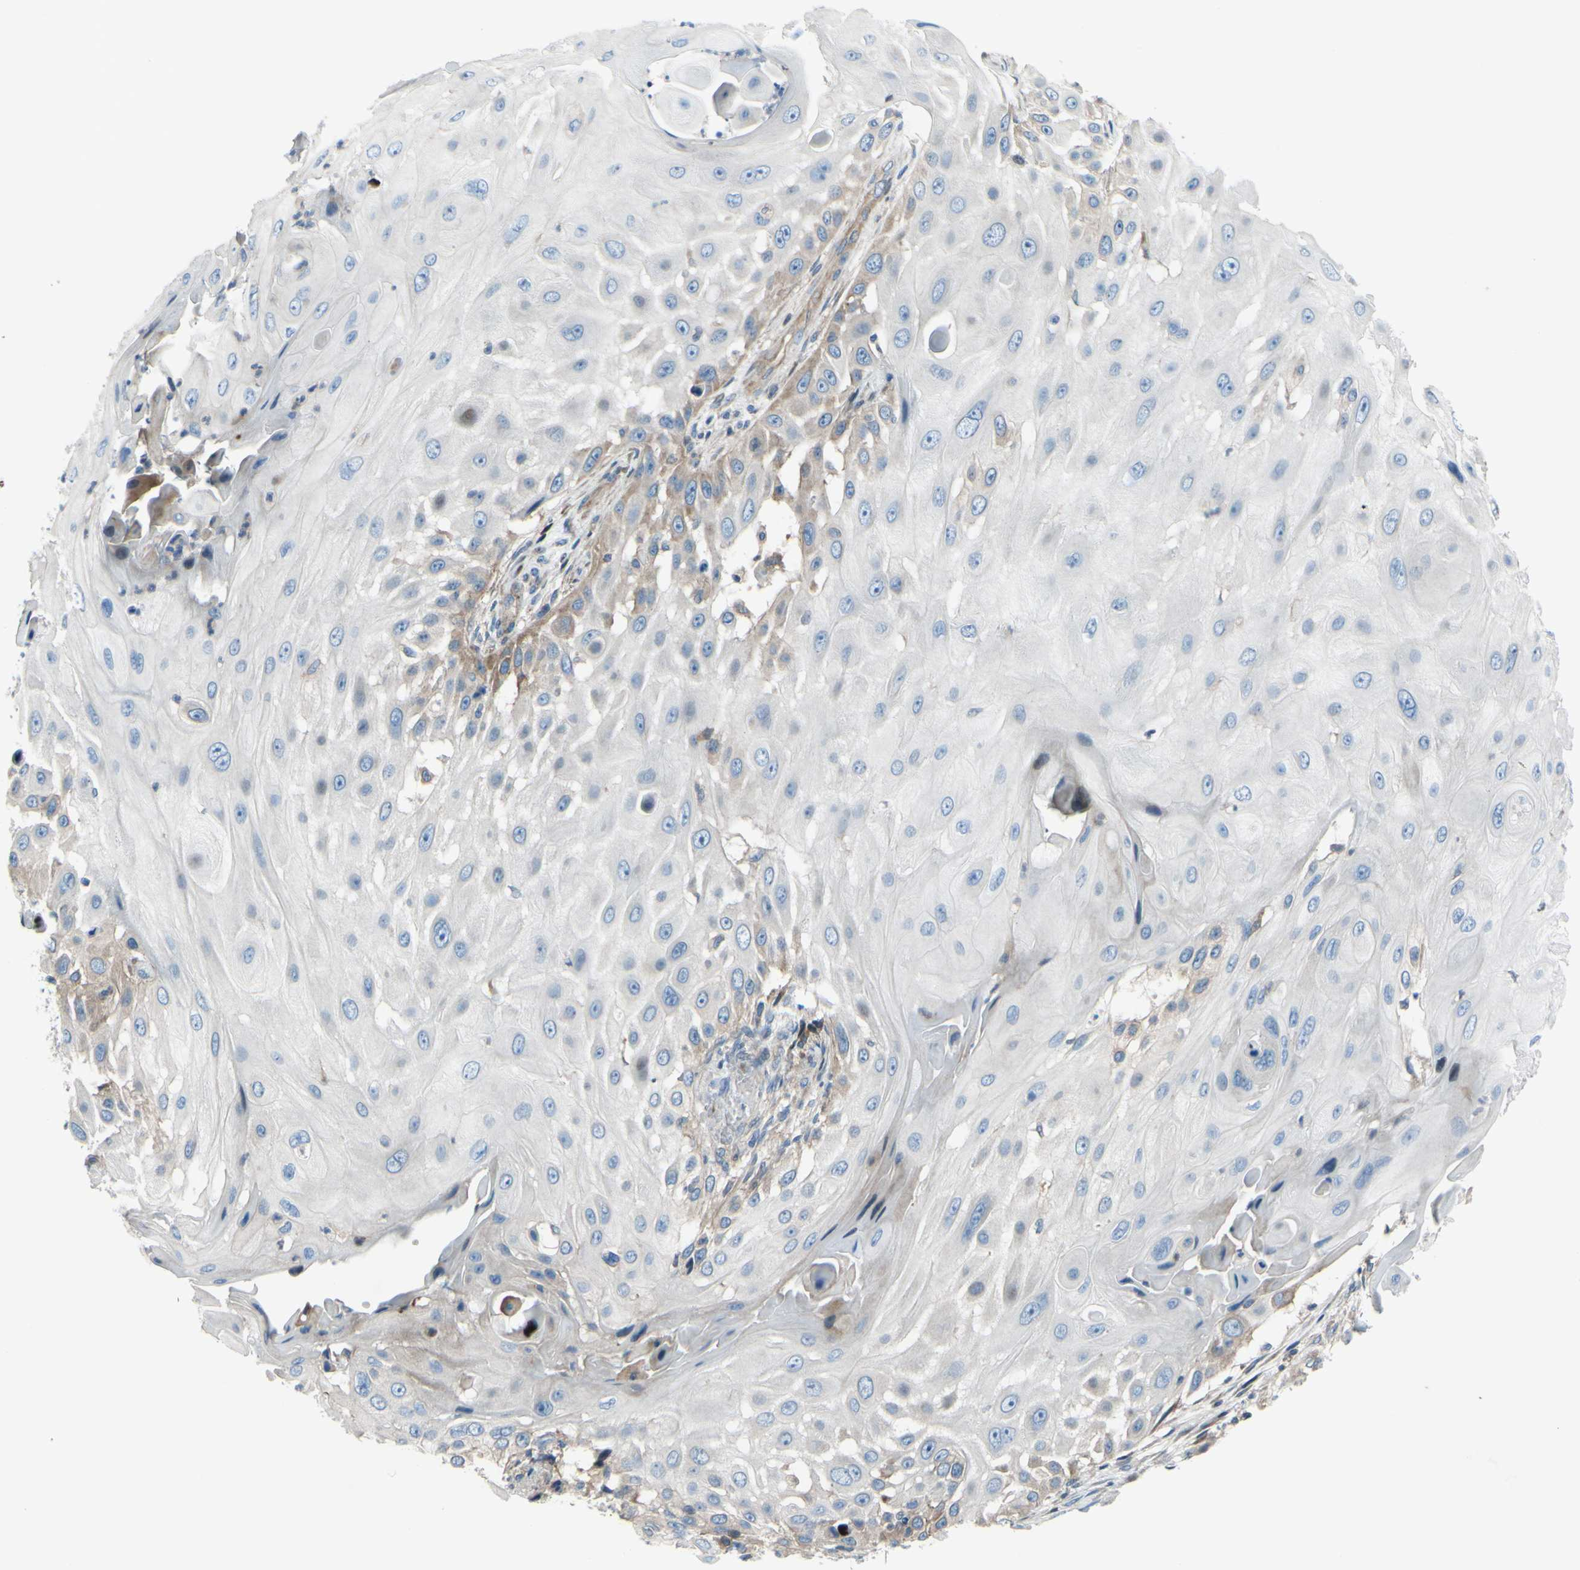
{"staining": {"intensity": "moderate", "quantity": "<25%", "location": "cytoplasmic/membranous"}, "tissue": "skin cancer", "cell_type": "Tumor cells", "image_type": "cancer", "snomed": [{"axis": "morphology", "description": "Squamous cell carcinoma, NOS"}, {"axis": "topography", "description": "Skin"}], "caption": "Moderate cytoplasmic/membranous expression is appreciated in approximately <25% of tumor cells in skin squamous cell carcinoma. (IHC, brightfield microscopy, high magnification).", "gene": "PAK2", "patient": {"sex": "female", "age": 44}}